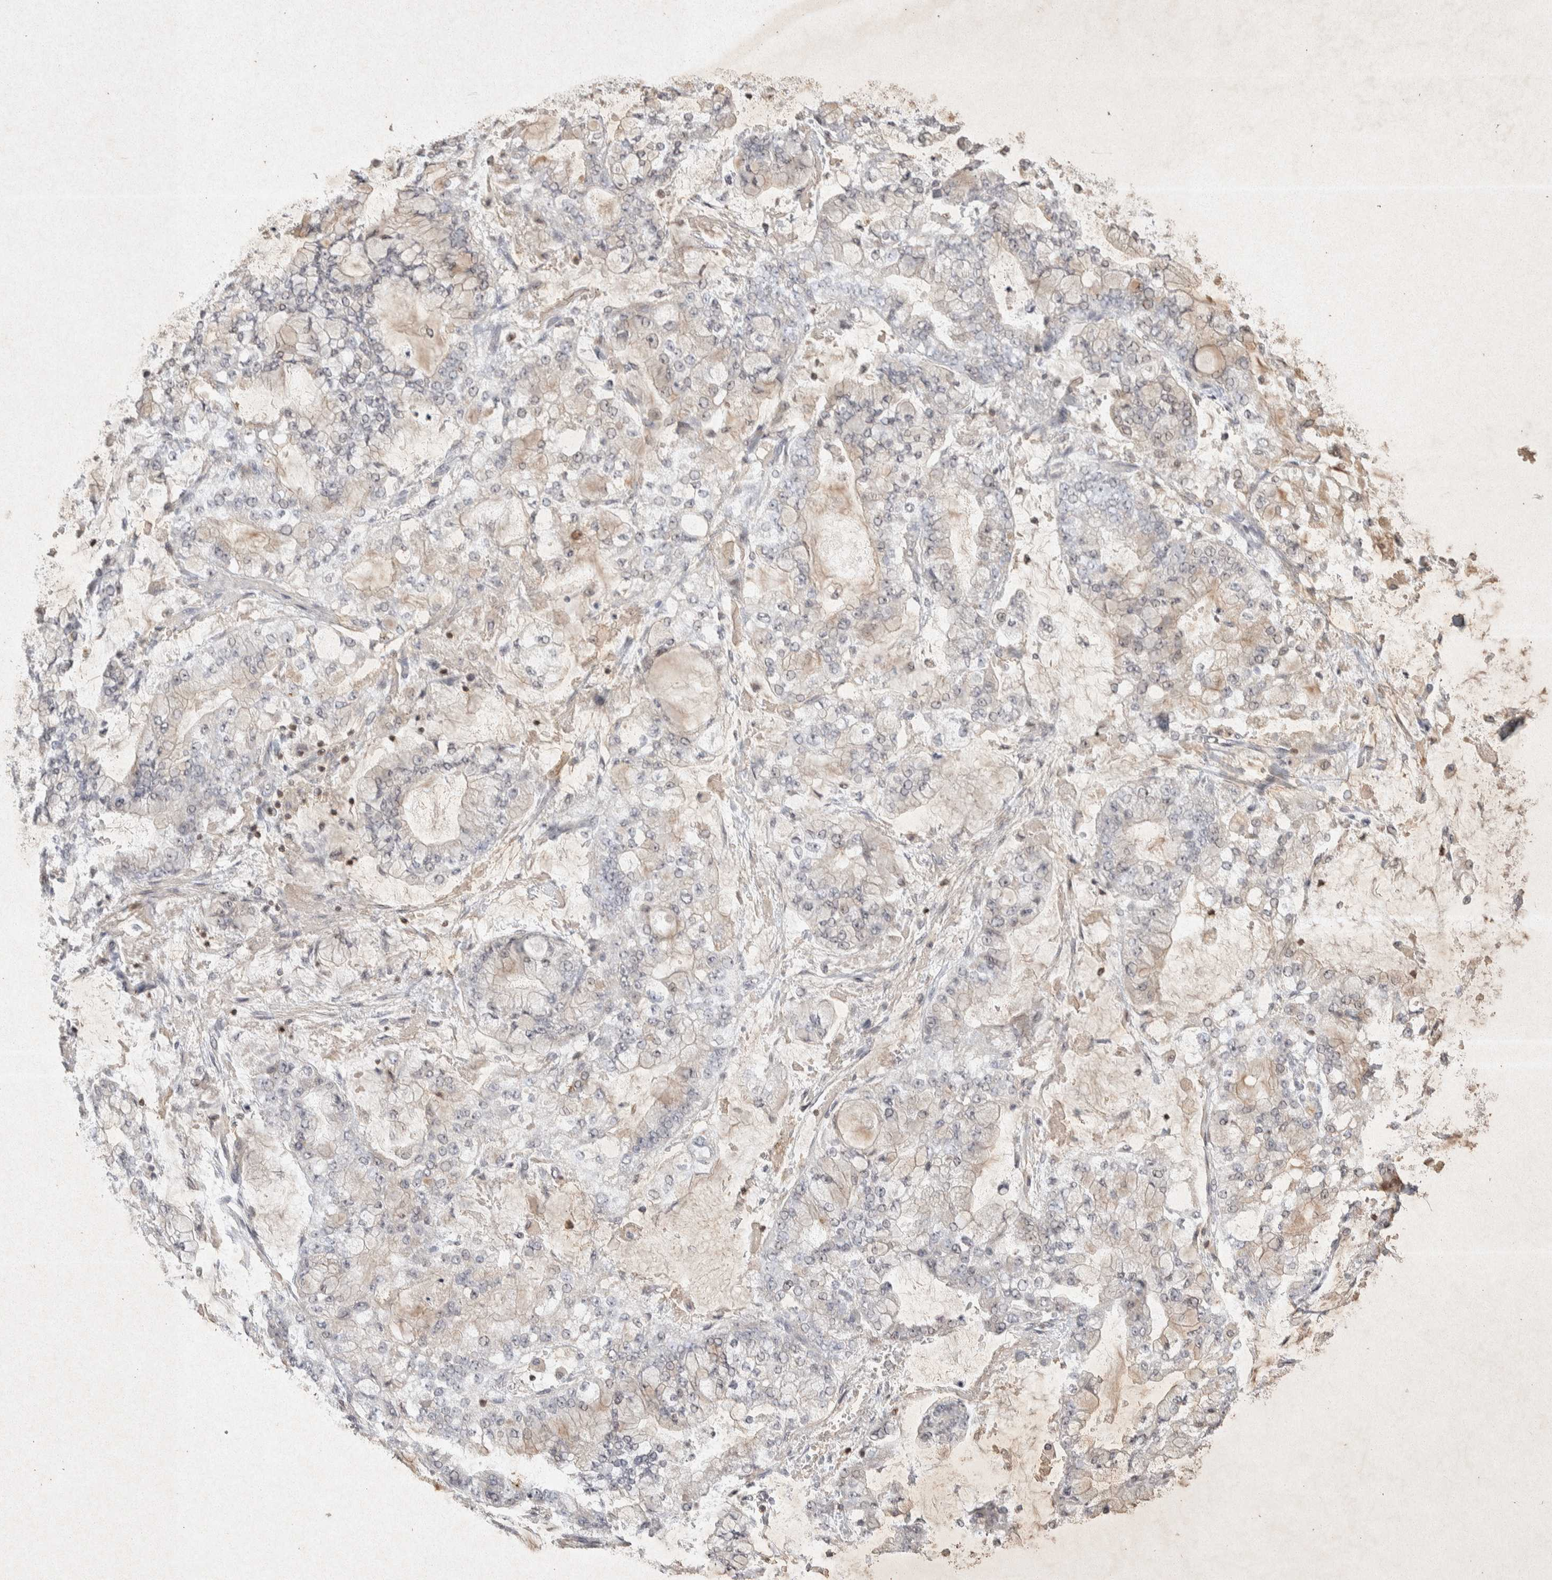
{"staining": {"intensity": "weak", "quantity": "<25%", "location": "cytoplasmic/membranous"}, "tissue": "stomach cancer", "cell_type": "Tumor cells", "image_type": "cancer", "snomed": [{"axis": "morphology", "description": "Adenocarcinoma, NOS"}, {"axis": "topography", "description": "Stomach"}], "caption": "The image exhibits no significant expression in tumor cells of stomach cancer.", "gene": "RAC2", "patient": {"sex": "male", "age": 76}}